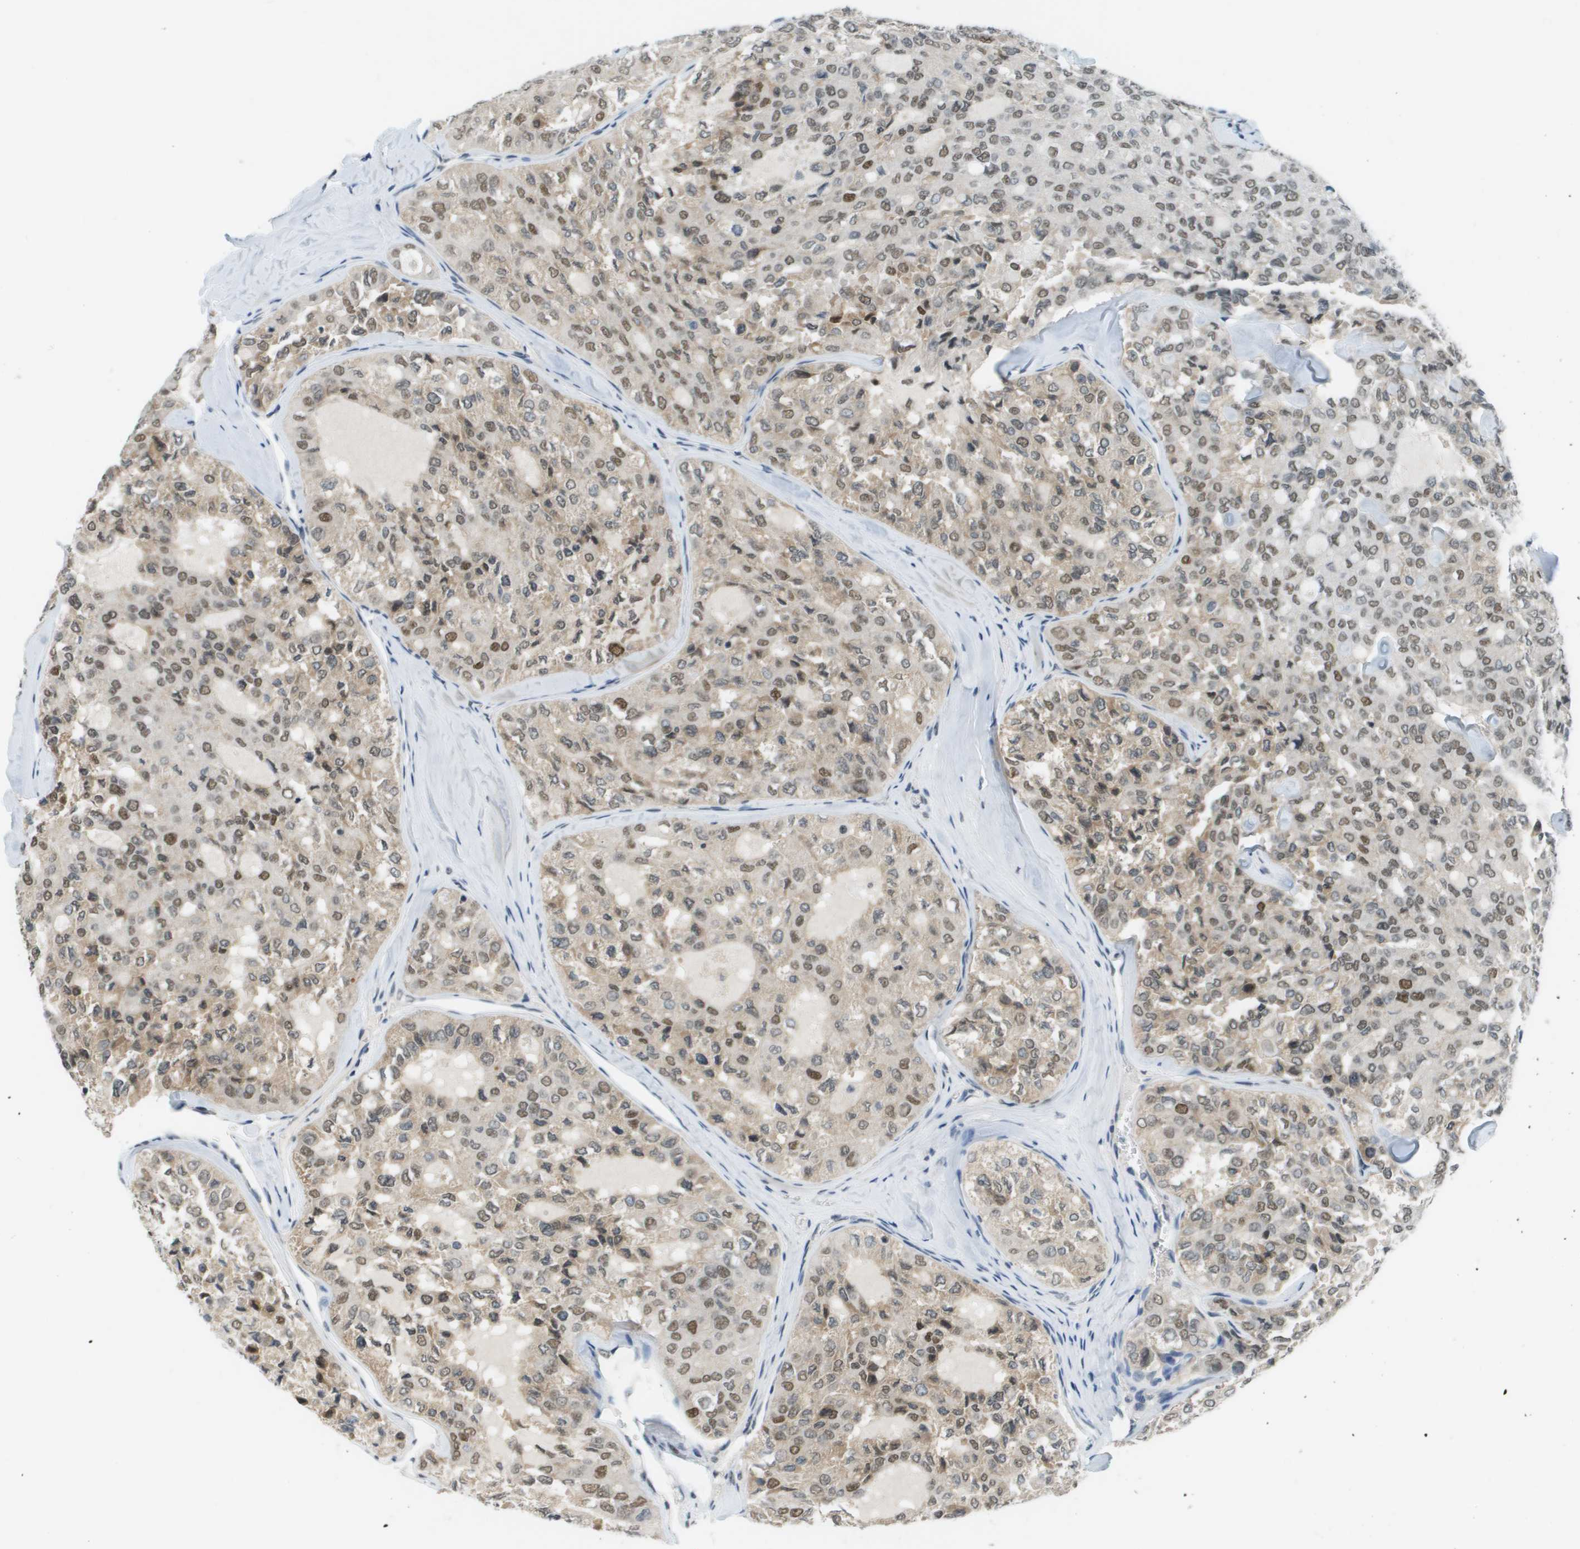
{"staining": {"intensity": "moderate", "quantity": "25%-75%", "location": "nuclear"}, "tissue": "thyroid cancer", "cell_type": "Tumor cells", "image_type": "cancer", "snomed": [{"axis": "morphology", "description": "Follicular adenoma carcinoma, NOS"}, {"axis": "topography", "description": "Thyroid gland"}], "caption": "The immunohistochemical stain labels moderate nuclear expression in tumor cells of thyroid follicular adenoma carcinoma tissue.", "gene": "CBX5", "patient": {"sex": "male", "age": 75}}